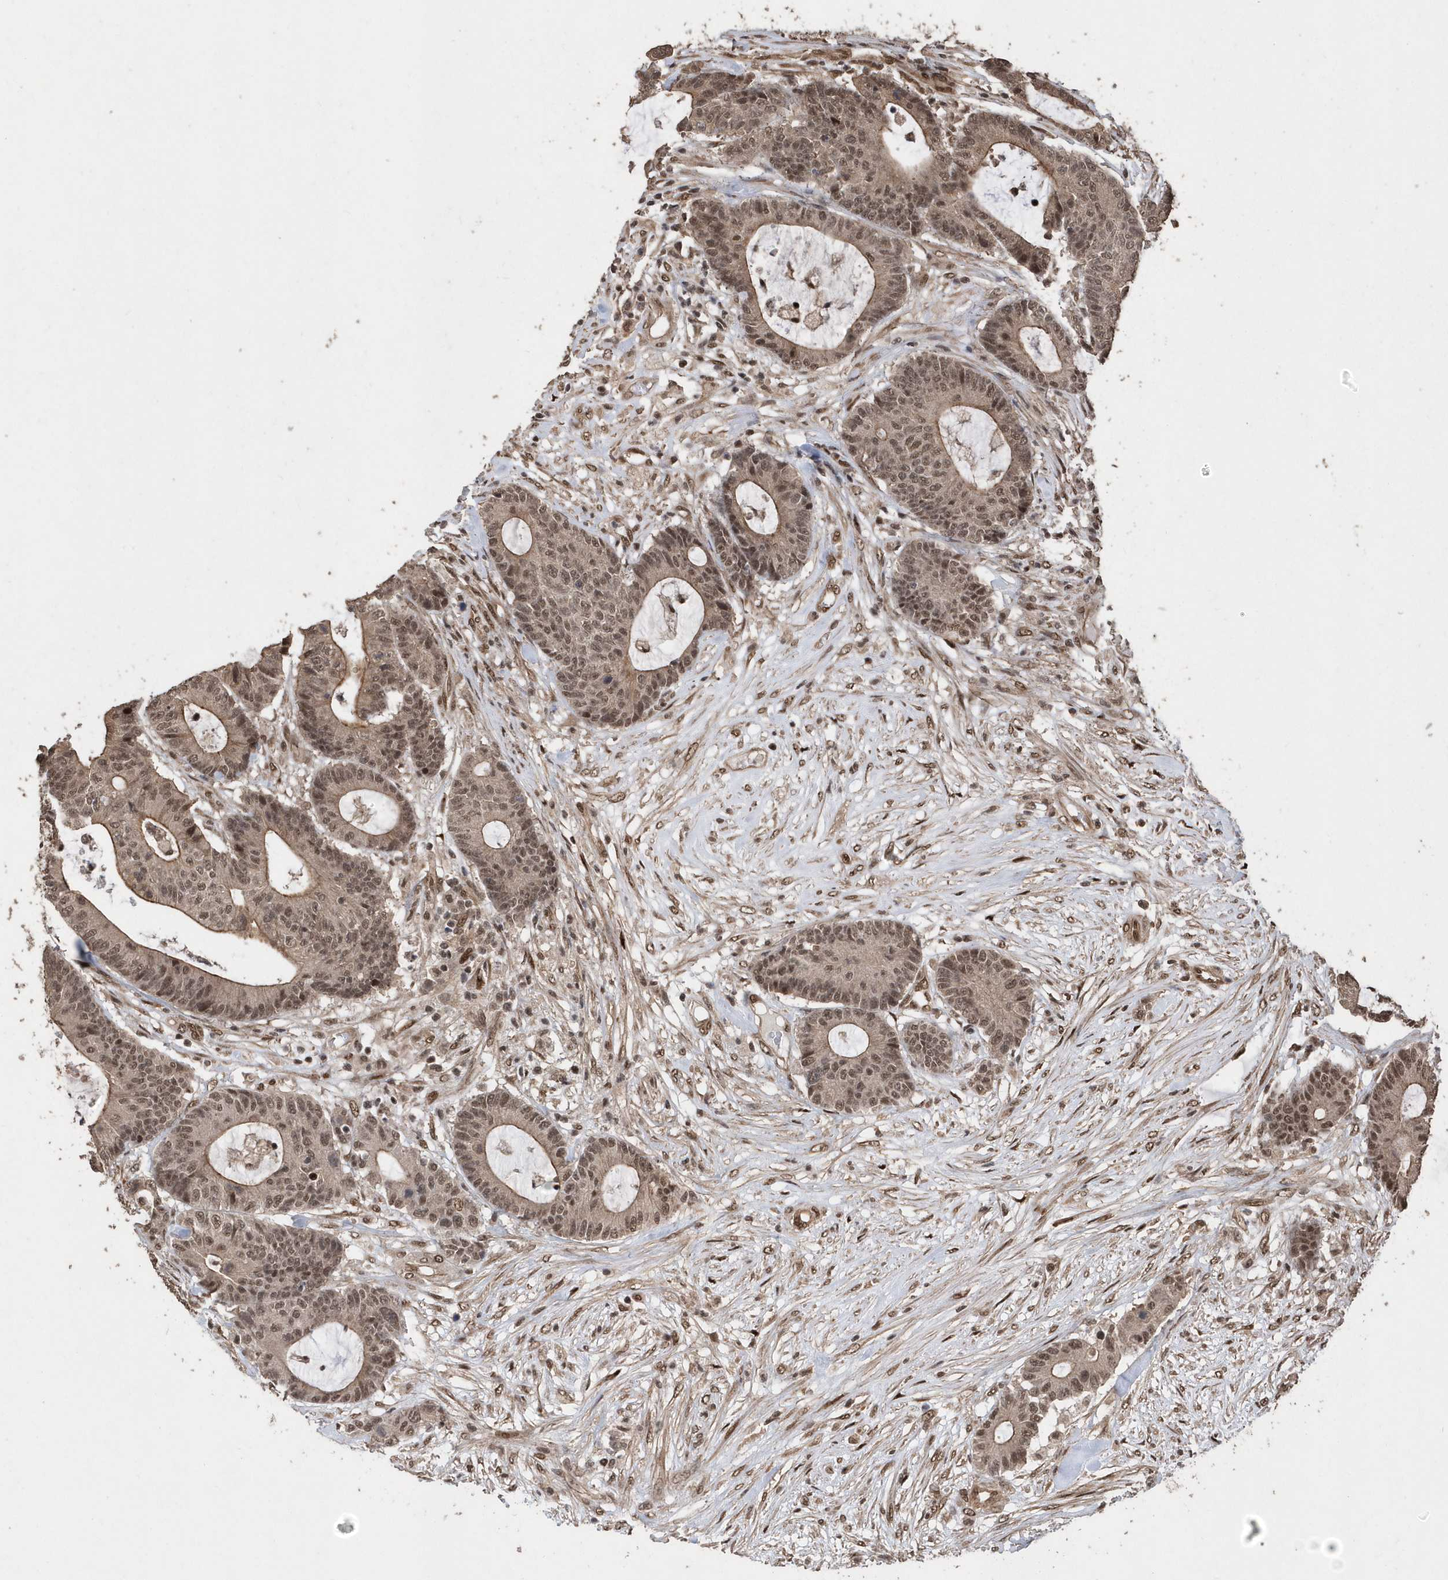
{"staining": {"intensity": "moderate", "quantity": ">75%", "location": "cytoplasmic/membranous,nuclear"}, "tissue": "colorectal cancer", "cell_type": "Tumor cells", "image_type": "cancer", "snomed": [{"axis": "morphology", "description": "Adenocarcinoma, NOS"}, {"axis": "topography", "description": "Colon"}], "caption": "Colorectal adenocarcinoma stained for a protein (brown) shows moderate cytoplasmic/membranous and nuclear positive expression in about >75% of tumor cells.", "gene": "INTS12", "patient": {"sex": "female", "age": 84}}